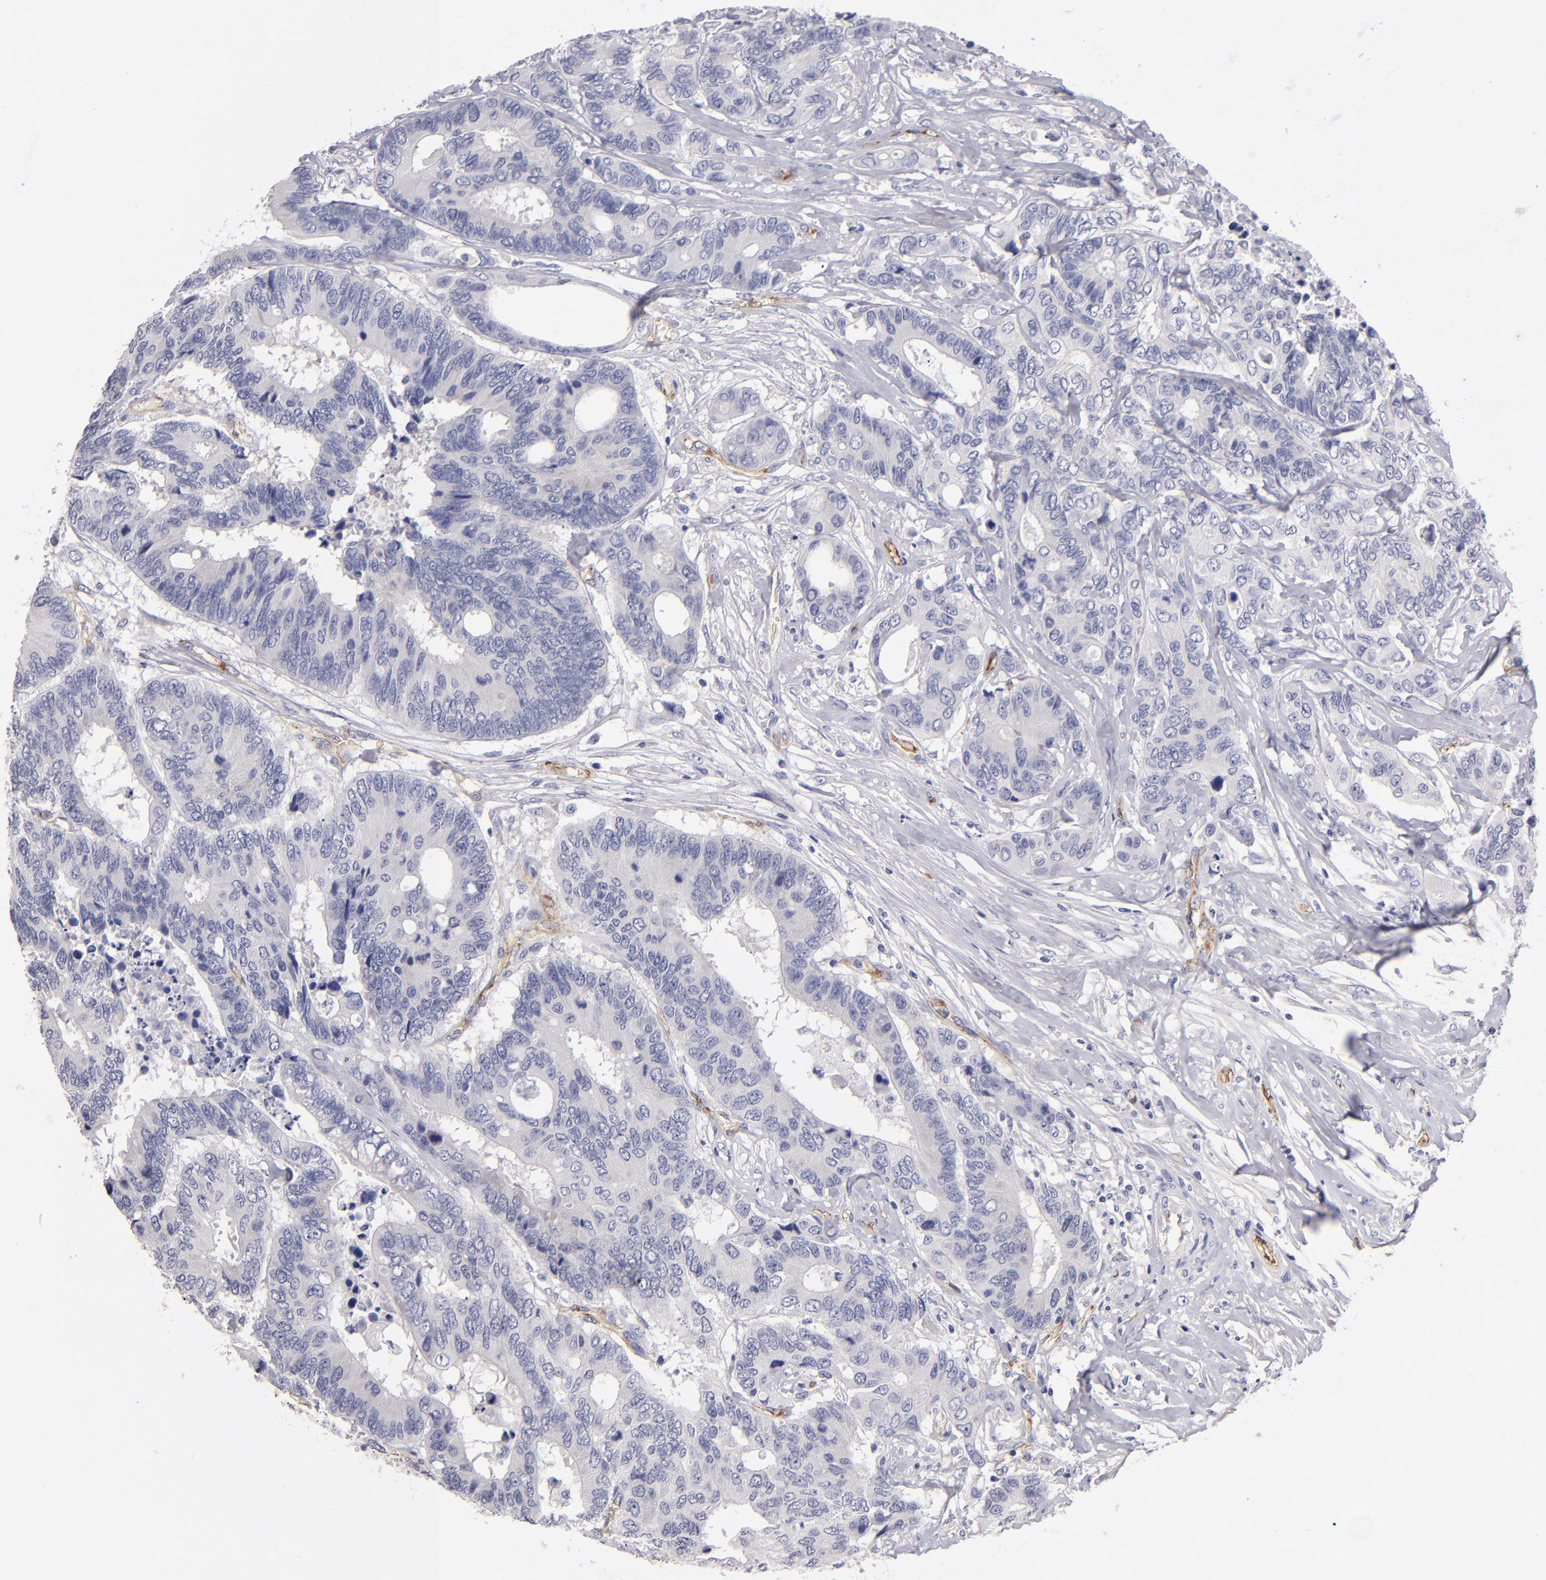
{"staining": {"intensity": "negative", "quantity": "none", "location": "none"}, "tissue": "colorectal cancer", "cell_type": "Tumor cells", "image_type": "cancer", "snomed": [{"axis": "morphology", "description": "Adenocarcinoma, NOS"}, {"axis": "topography", "description": "Rectum"}], "caption": "The immunohistochemistry image has no significant expression in tumor cells of colorectal cancer tissue.", "gene": "PLVAP", "patient": {"sex": "male", "age": 55}}